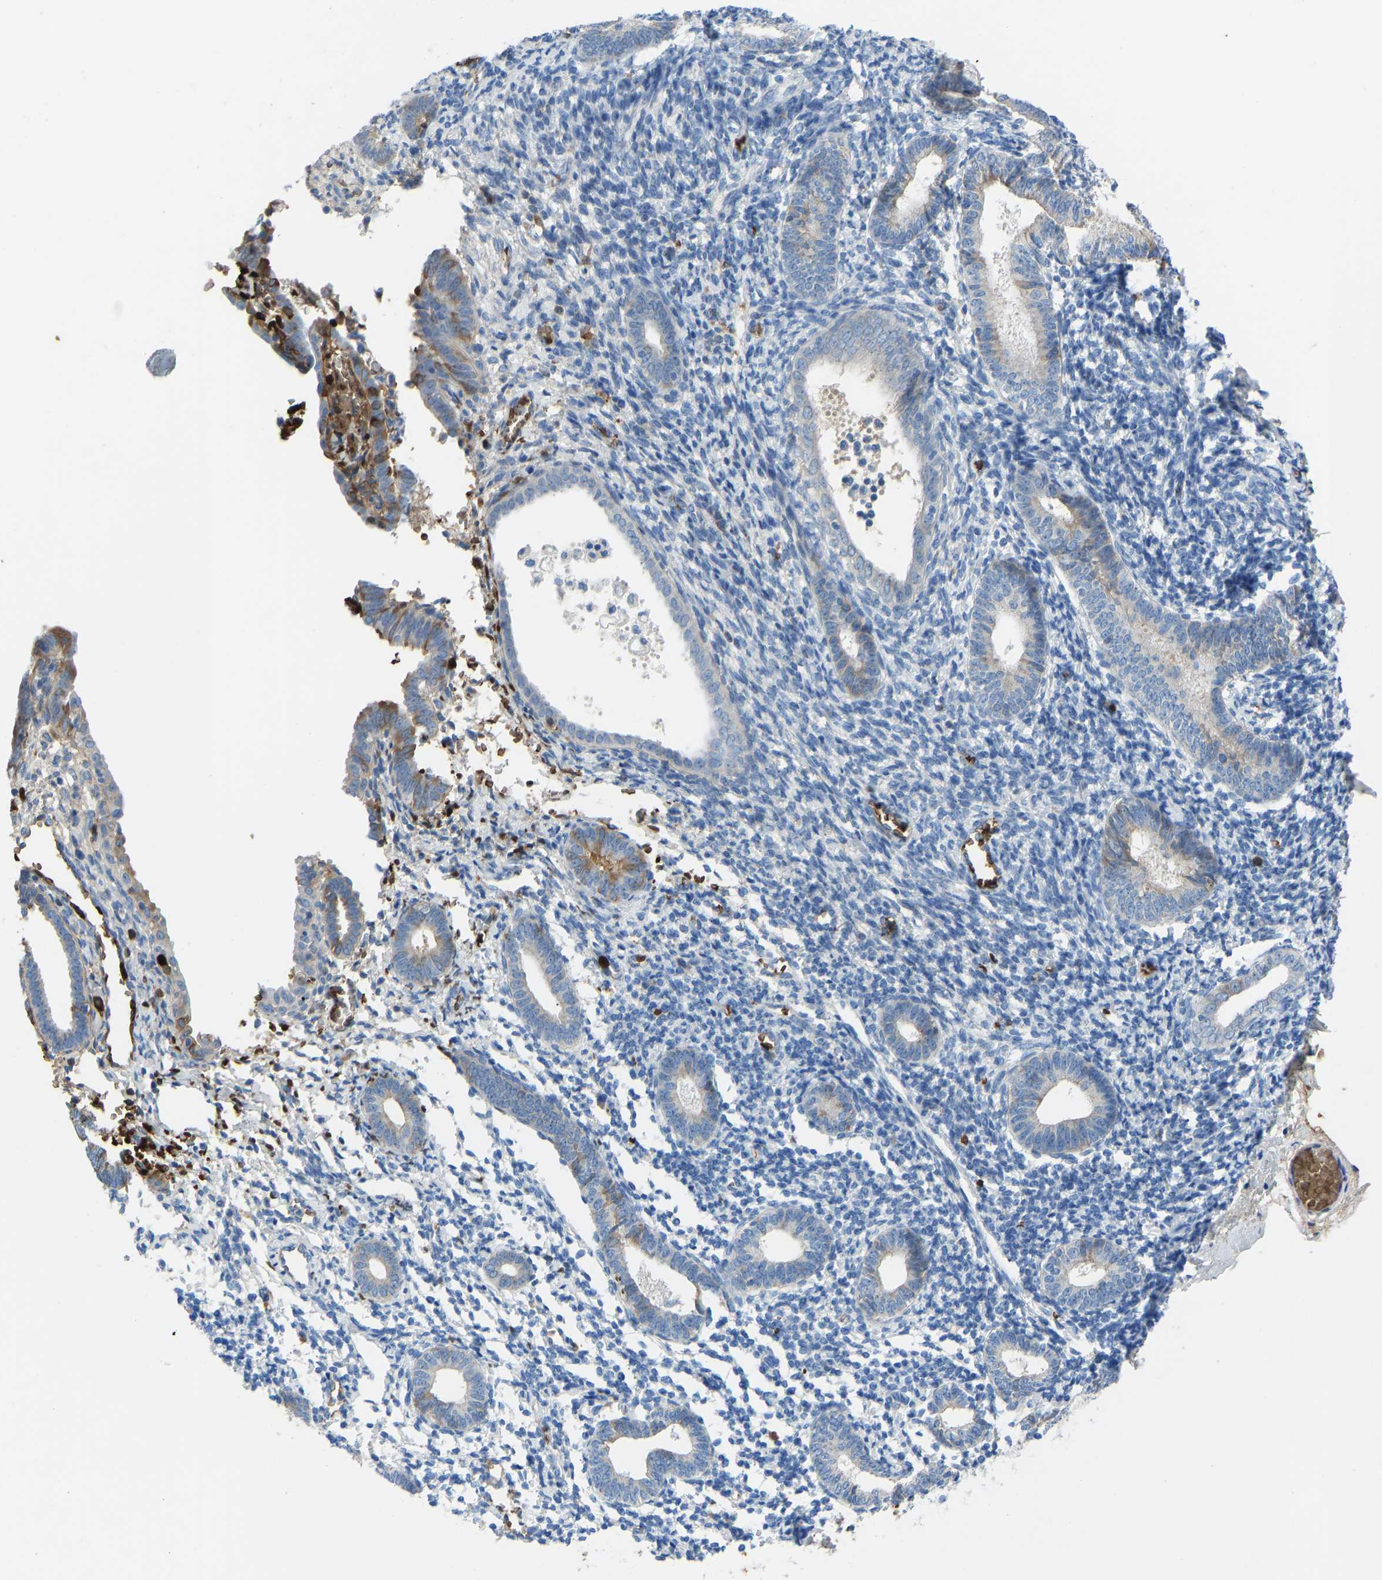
{"staining": {"intensity": "negative", "quantity": "none", "location": "none"}, "tissue": "endometrium", "cell_type": "Cells in endometrial stroma", "image_type": "normal", "snomed": [{"axis": "morphology", "description": "Normal tissue, NOS"}, {"axis": "morphology", "description": "Adenocarcinoma, NOS"}, {"axis": "topography", "description": "Endometrium"}], "caption": "A high-resolution micrograph shows immunohistochemistry staining of normal endometrium, which shows no significant expression in cells in endometrial stroma. The staining was performed using DAB (3,3'-diaminobenzidine) to visualize the protein expression in brown, while the nuclei were stained in blue with hematoxylin (Magnification: 20x).", "gene": "PIGS", "patient": {"sex": "female", "age": 57}}